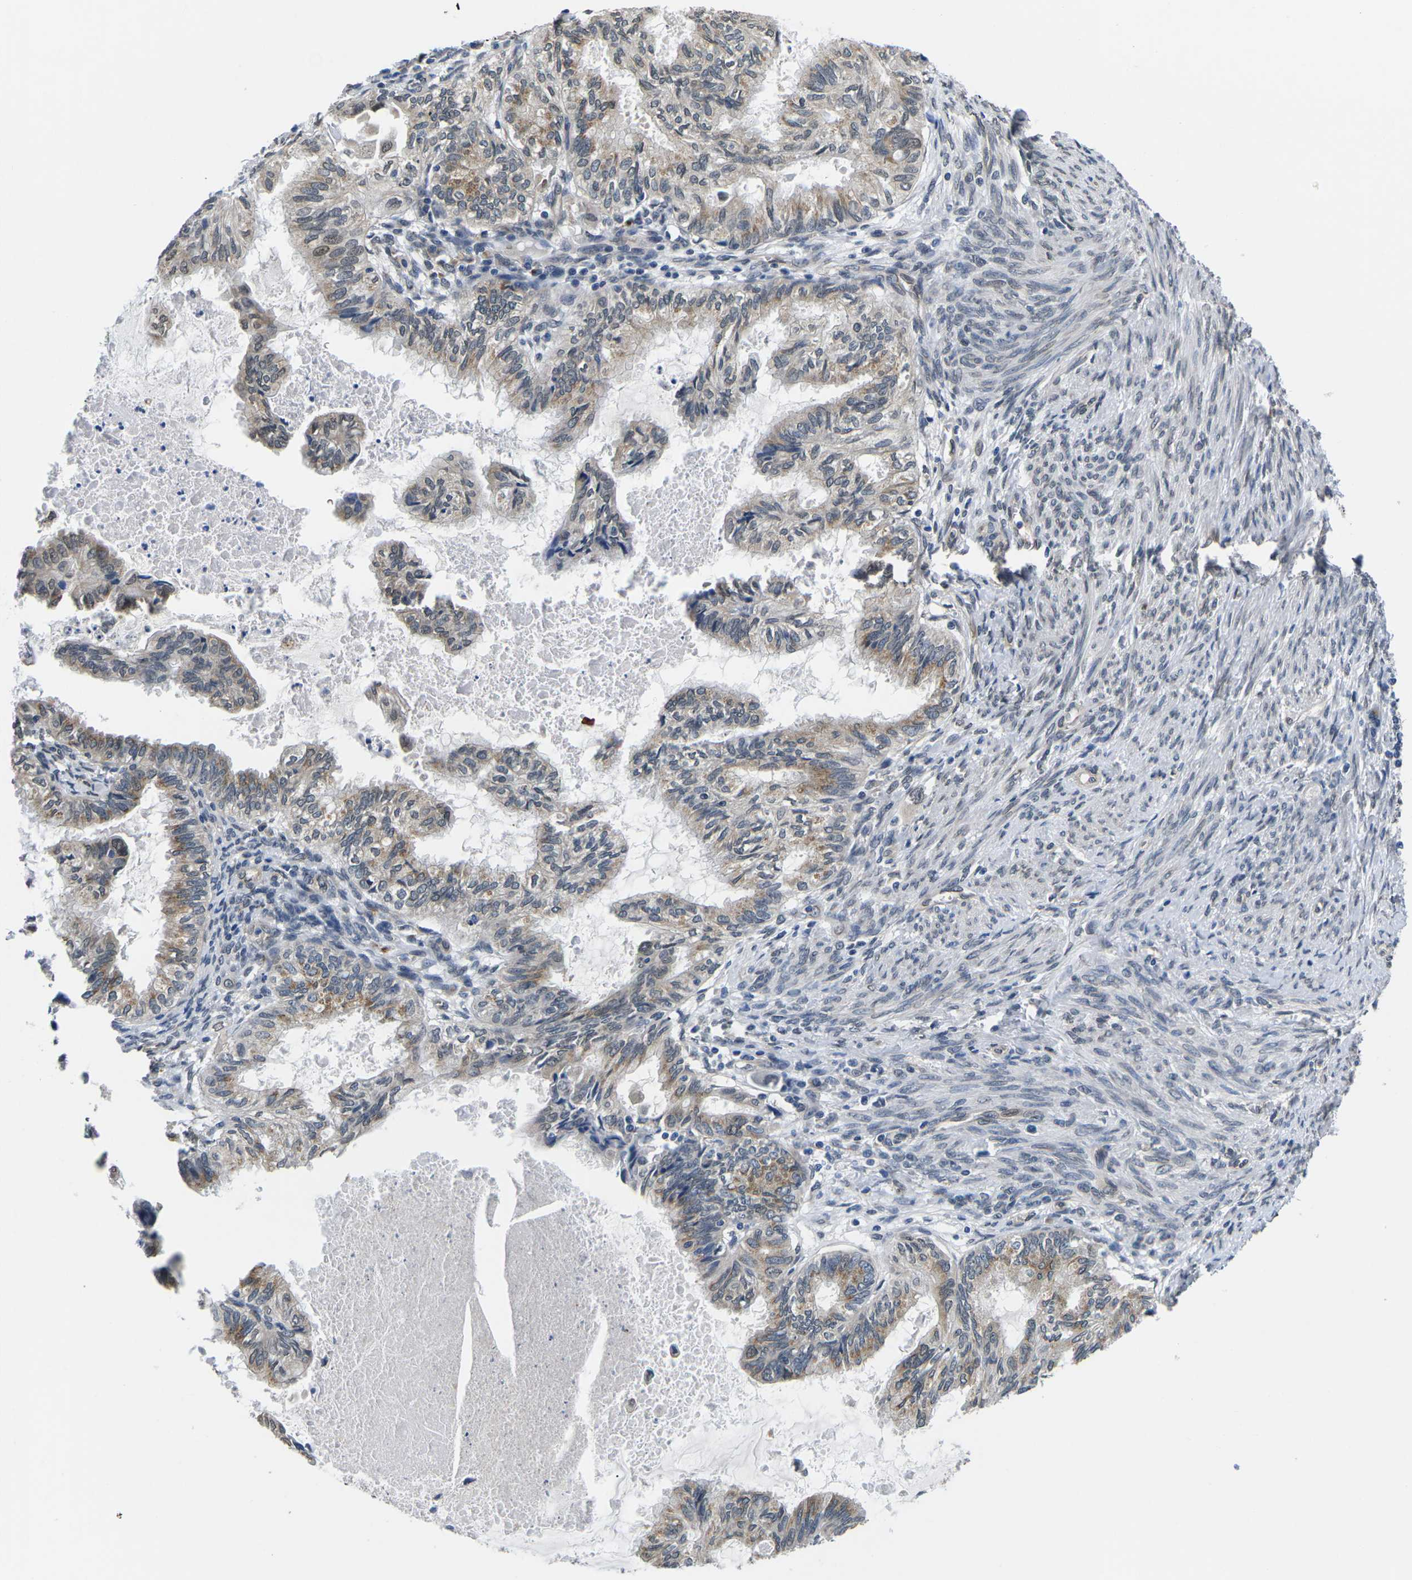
{"staining": {"intensity": "moderate", "quantity": "25%-75%", "location": "cytoplasmic/membranous,nuclear"}, "tissue": "cervical cancer", "cell_type": "Tumor cells", "image_type": "cancer", "snomed": [{"axis": "morphology", "description": "Normal tissue, NOS"}, {"axis": "morphology", "description": "Adenocarcinoma, NOS"}, {"axis": "topography", "description": "Cervix"}, {"axis": "topography", "description": "Endometrium"}], "caption": "Cervical cancer (adenocarcinoma) stained with immunohistochemistry (IHC) shows moderate cytoplasmic/membranous and nuclear expression in approximately 25%-75% of tumor cells. (brown staining indicates protein expression, while blue staining denotes nuclei).", "gene": "SNX10", "patient": {"sex": "female", "age": 86}}